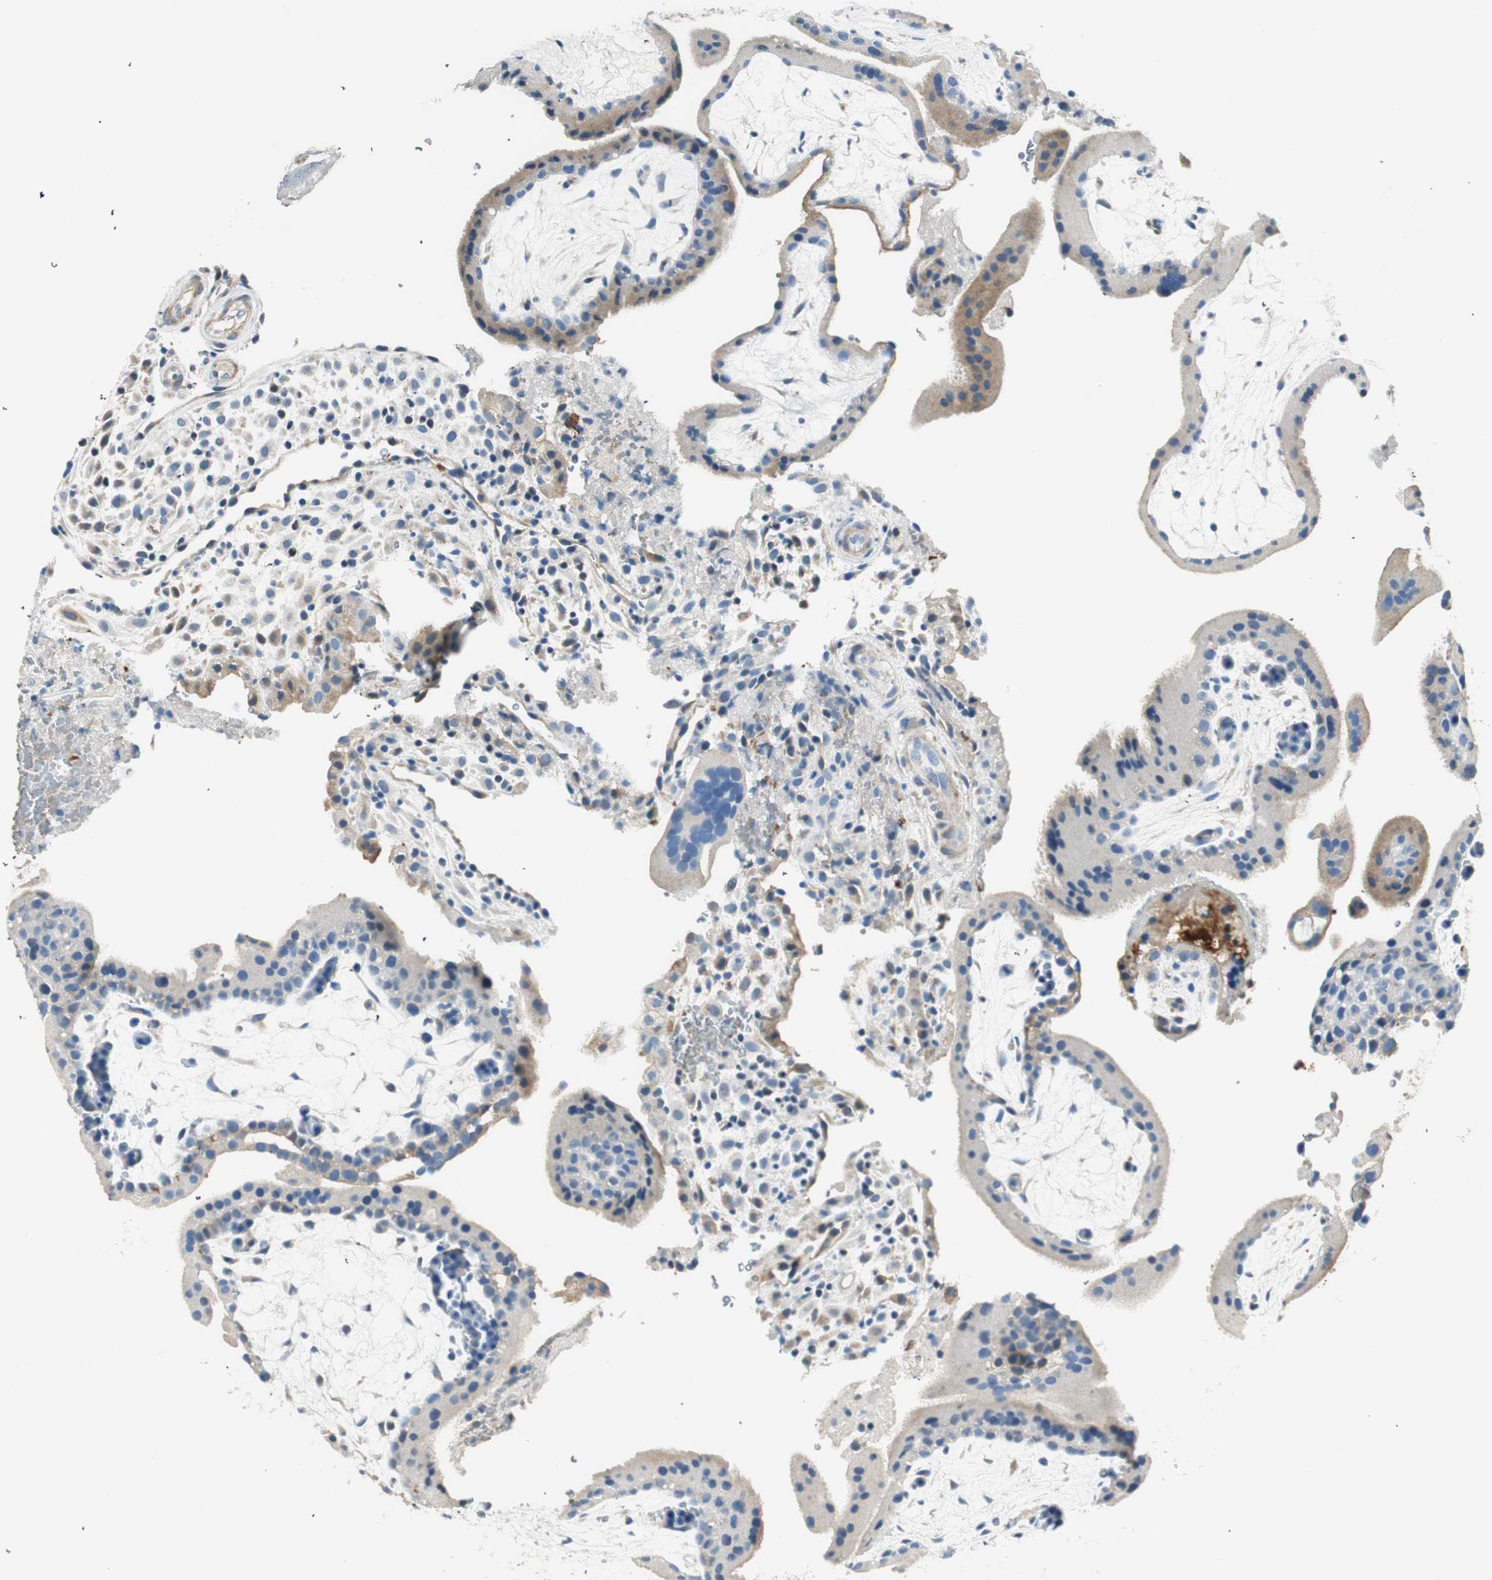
{"staining": {"intensity": "moderate", "quantity": "<25%", "location": "cytoplasmic/membranous"}, "tissue": "placenta", "cell_type": "Decidual cells", "image_type": "normal", "snomed": [{"axis": "morphology", "description": "Normal tissue, NOS"}, {"axis": "topography", "description": "Placenta"}], "caption": "Moderate cytoplasmic/membranous expression for a protein is identified in approximately <25% of decidual cells of unremarkable placenta using immunohistochemistry (IHC).", "gene": "RORB", "patient": {"sex": "female", "age": 19}}